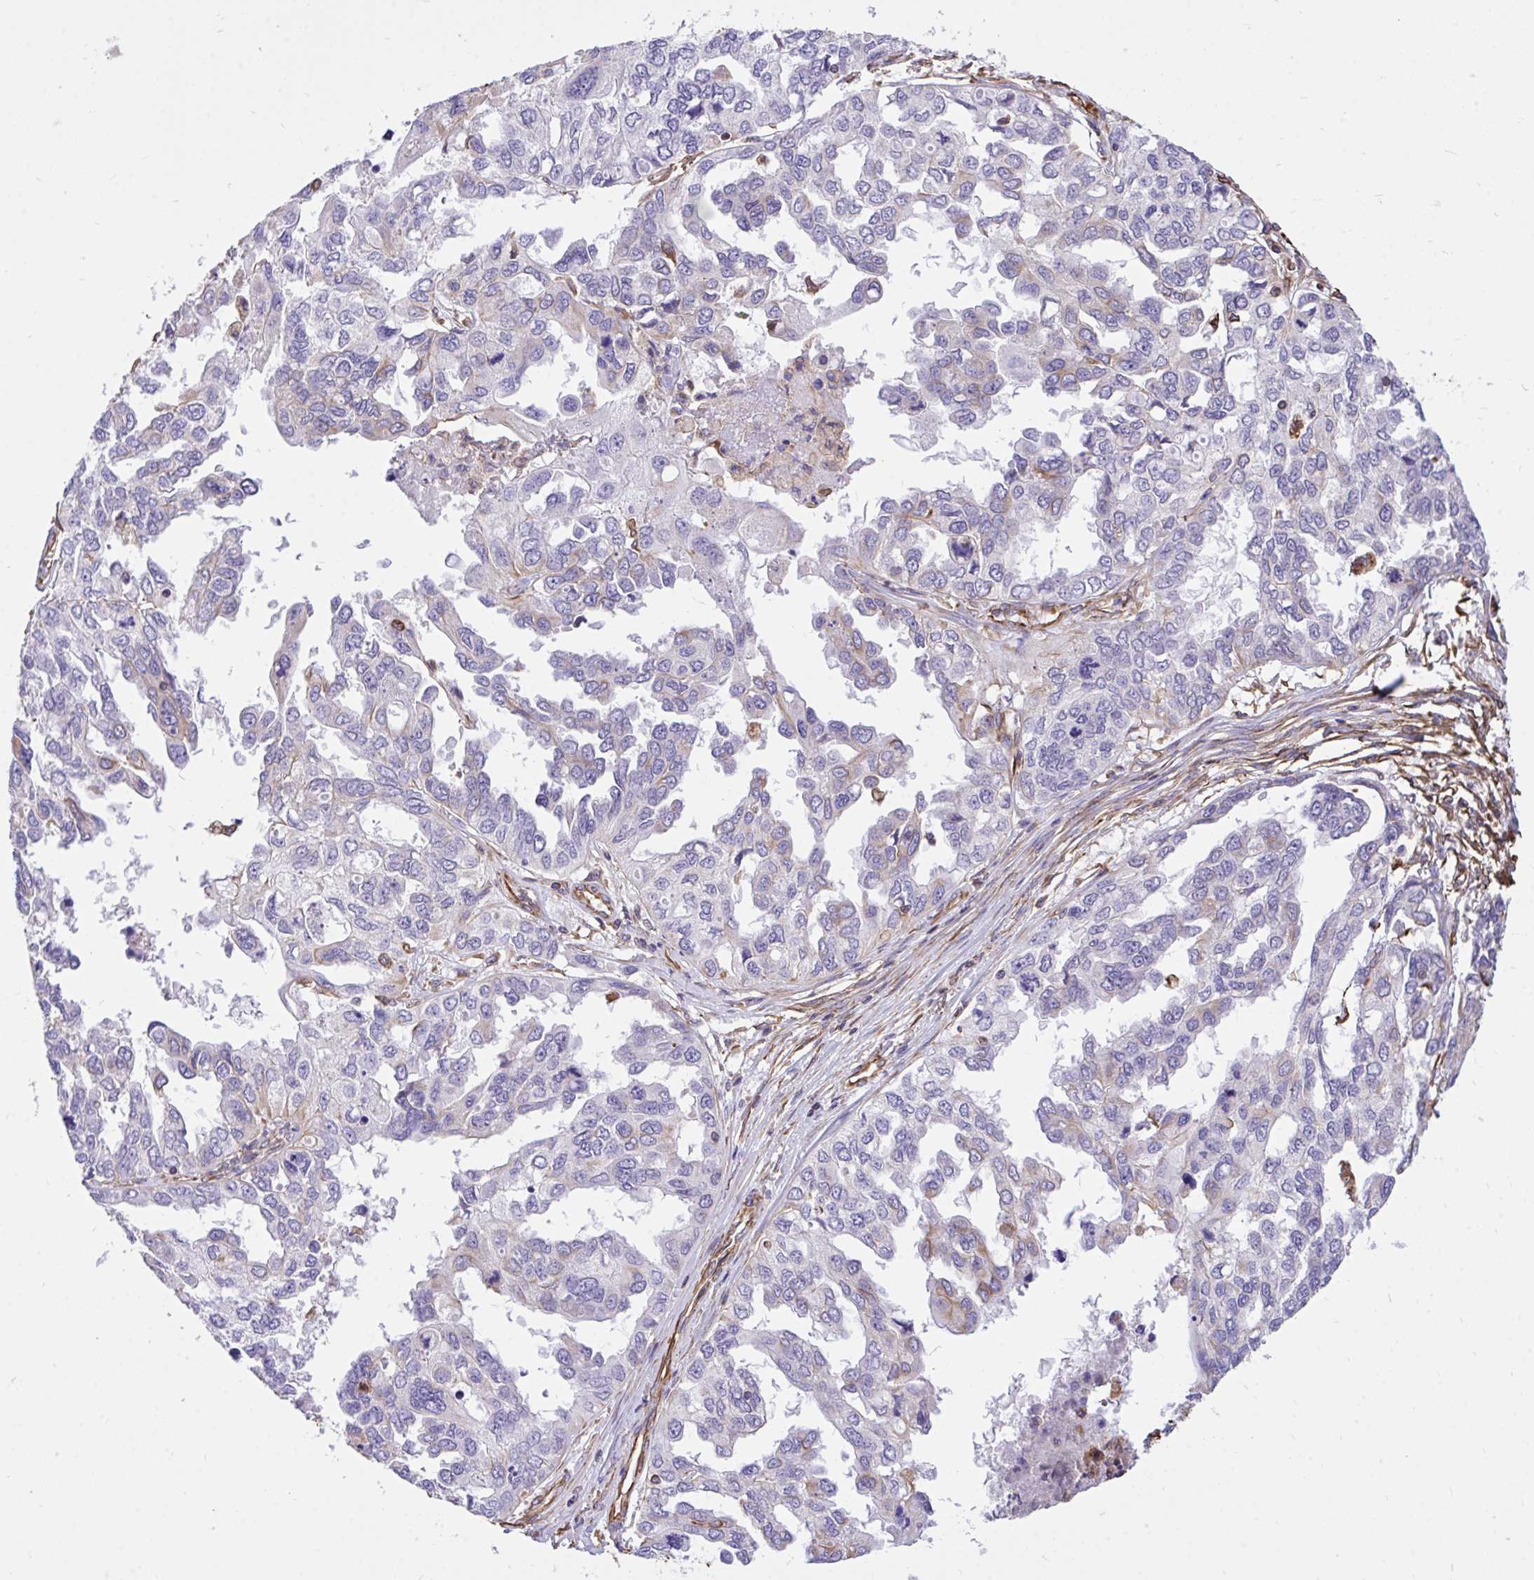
{"staining": {"intensity": "negative", "quantity": "none", "location": "none"}, "tissue": "ovarian cancer", "cell_type": "Tumor cells", "image_type": "cancer", "snomed": [{"axis": "morphology", "description": "Cystadenocarcinoma, serous, NOS"}, {"axis": "topography", "description": "Ovary"}], "caption": "Immunohistochemistry of ovarian serous cystadenocarcinoma reveals no positivity in tumor cells.", "gene": "RNF103", "patient": {"sex": "female", "age": 53}}